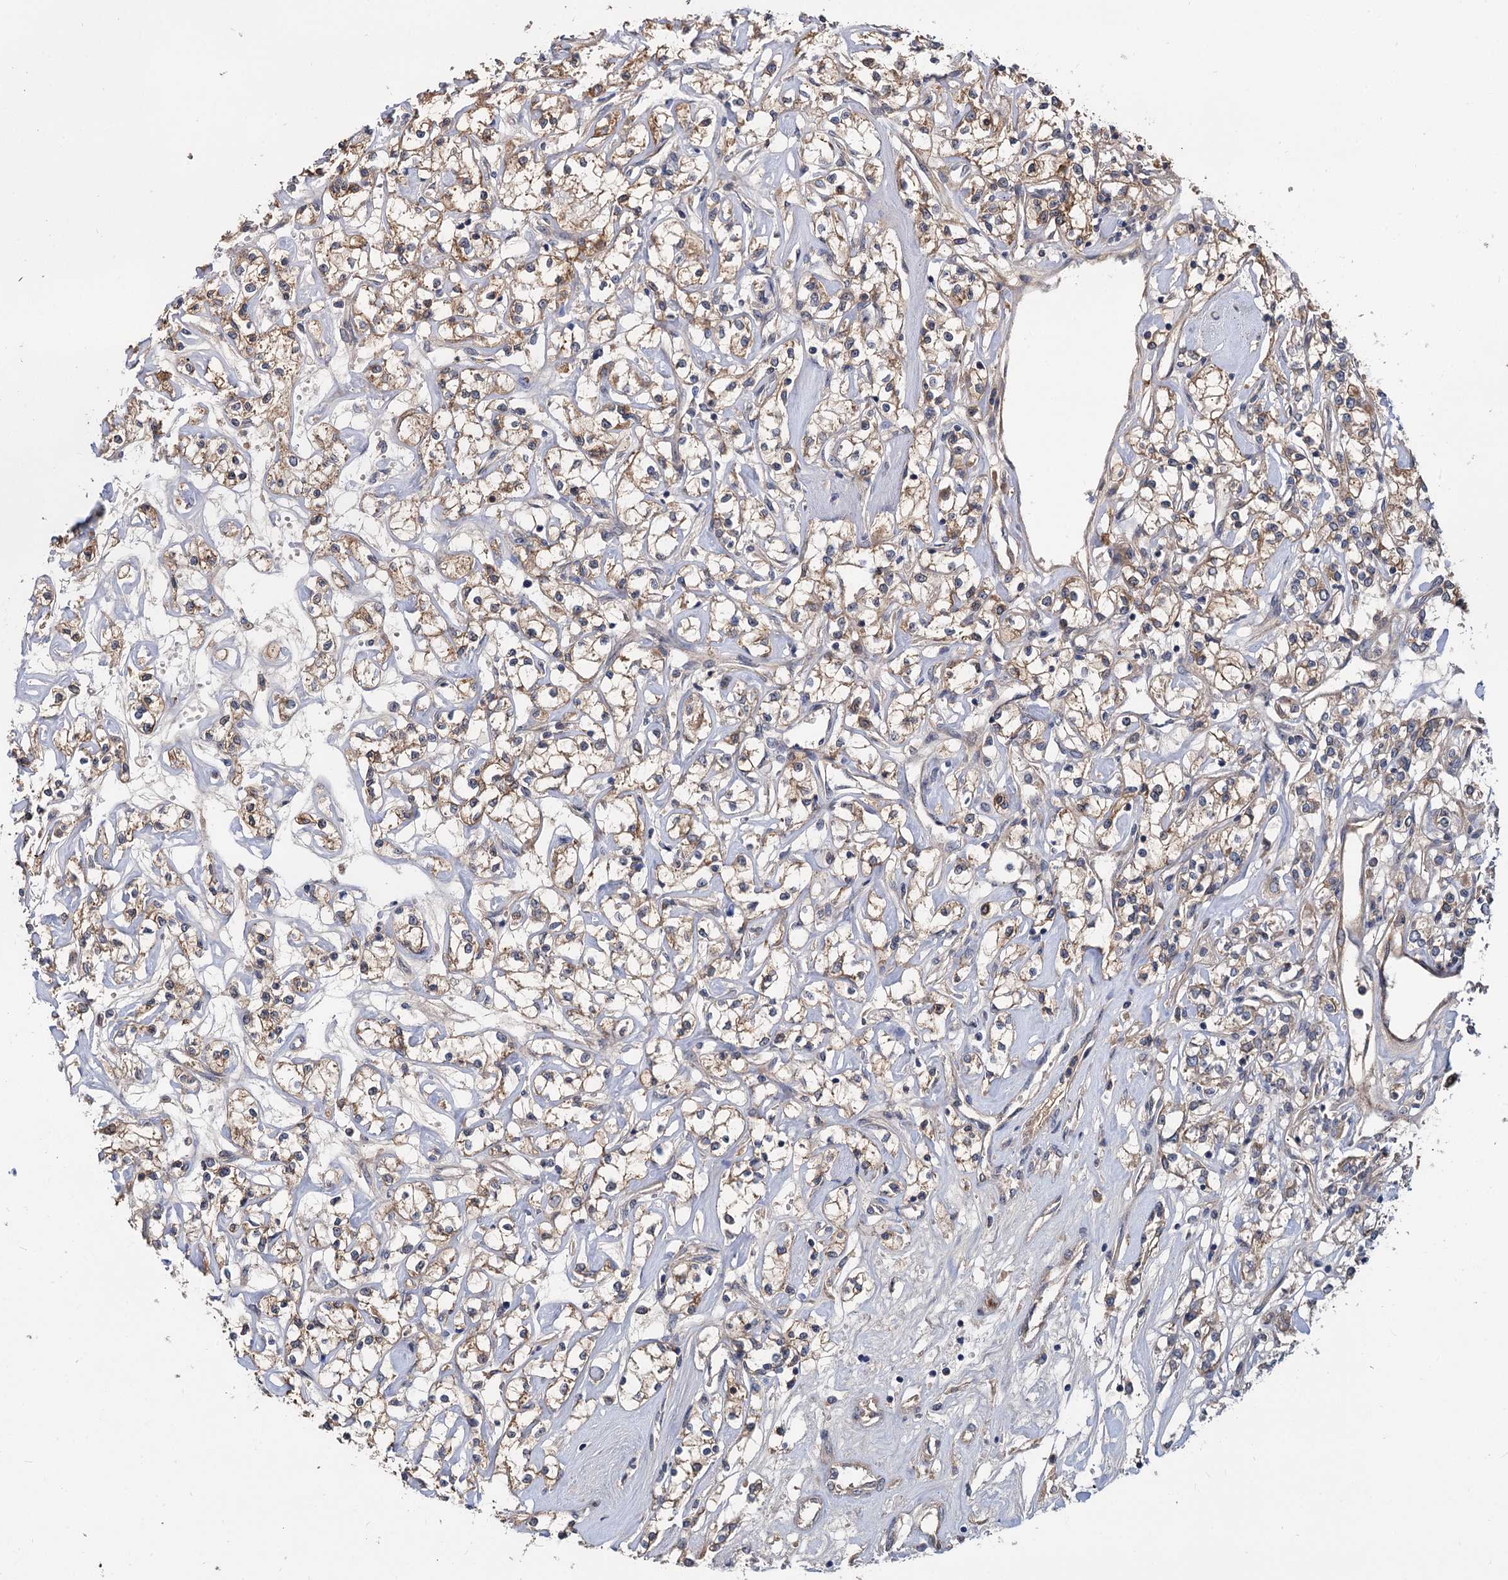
{"staining": {"intensity": "moderate", "quantity": ">75%", "location": "cytoplasmic/membranous"}, "tissue": "renal cancer", "cell_type": "Tumor cells", "image_type": "cancer", "snomed": [{"axis": "morphology", "description": "Adenocarcinoma, NOS"}, {"axis": "topography", "description": "Kidney"}], "caption": "Tumor cells reveal medium levels of moderate cytoplasmic/membranous positivity in about >75% of cells in human adenocarcinoma (renal). (DAB (3,3'-diaminobenzidine) IHC, brown staining for protein, blue staining for nuclei).", "gene": "SNX15", "patient": {"sex": "female", "age": 59}}